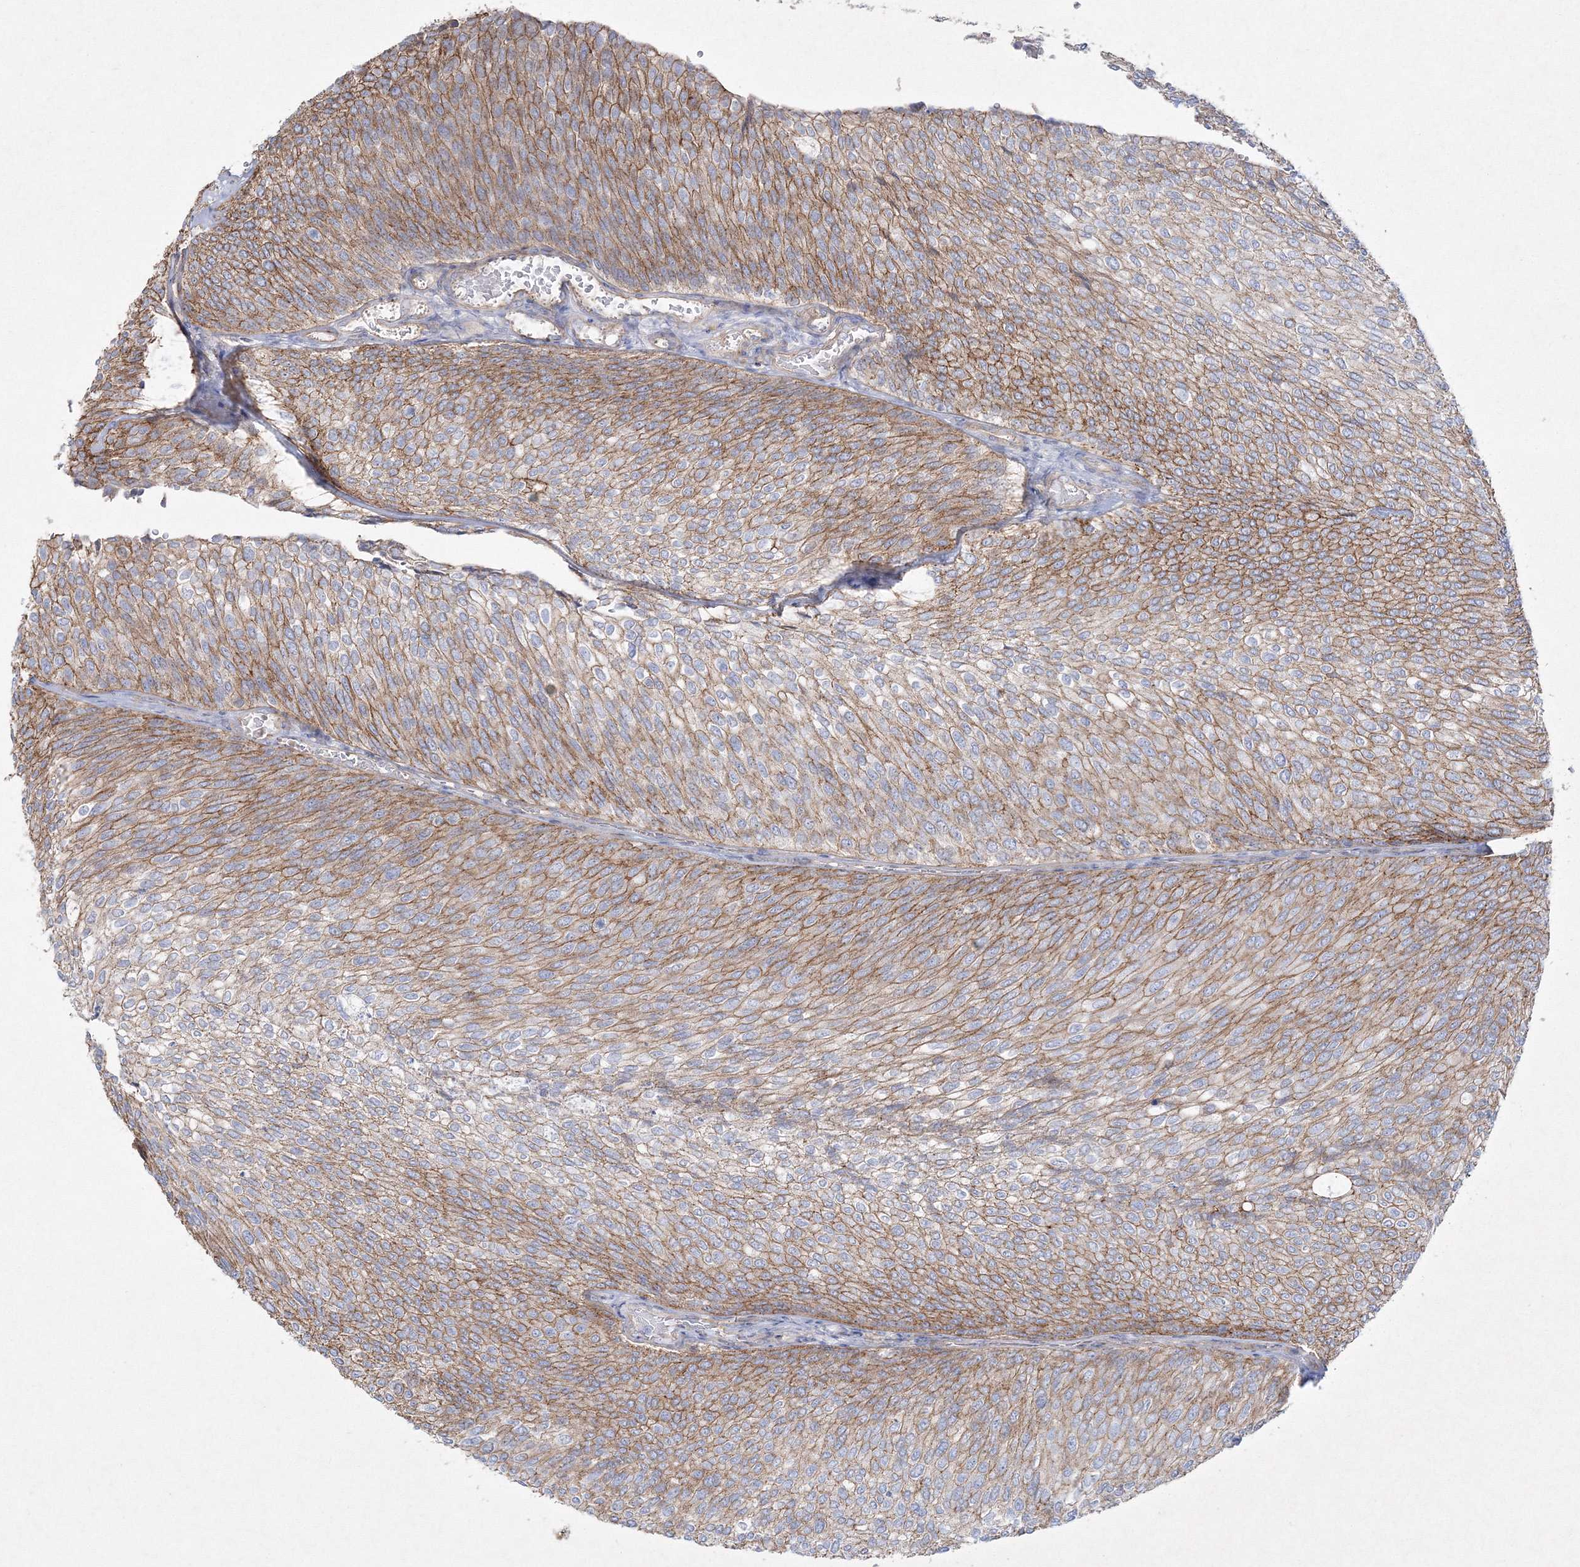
{"staining": {"intensity": "moderate", "quantity": ">75%", "location": "cytoplasmic/membranous"}, "tissue": "urothelial cancer", "cell_type": "Tumor cells", "image_type": "cancer", "snomed": [{"axis": "morphology", "description": "Urothelial carcinoma, Low grade"}, {"axis": "topography", "description": "Urinary bladder"}], "caption": "Immunohistochemistry (IHC) (DAB (3,3'-diaminobenzidine)) staining of human urothelial carcinoma (low-grade) demonstrates moderate cytoplasmic/membranous protein positivity in approximately >75% of tumor cells.", "gene": "NAA40", "patient": {"sex": "female", "age": 79}}